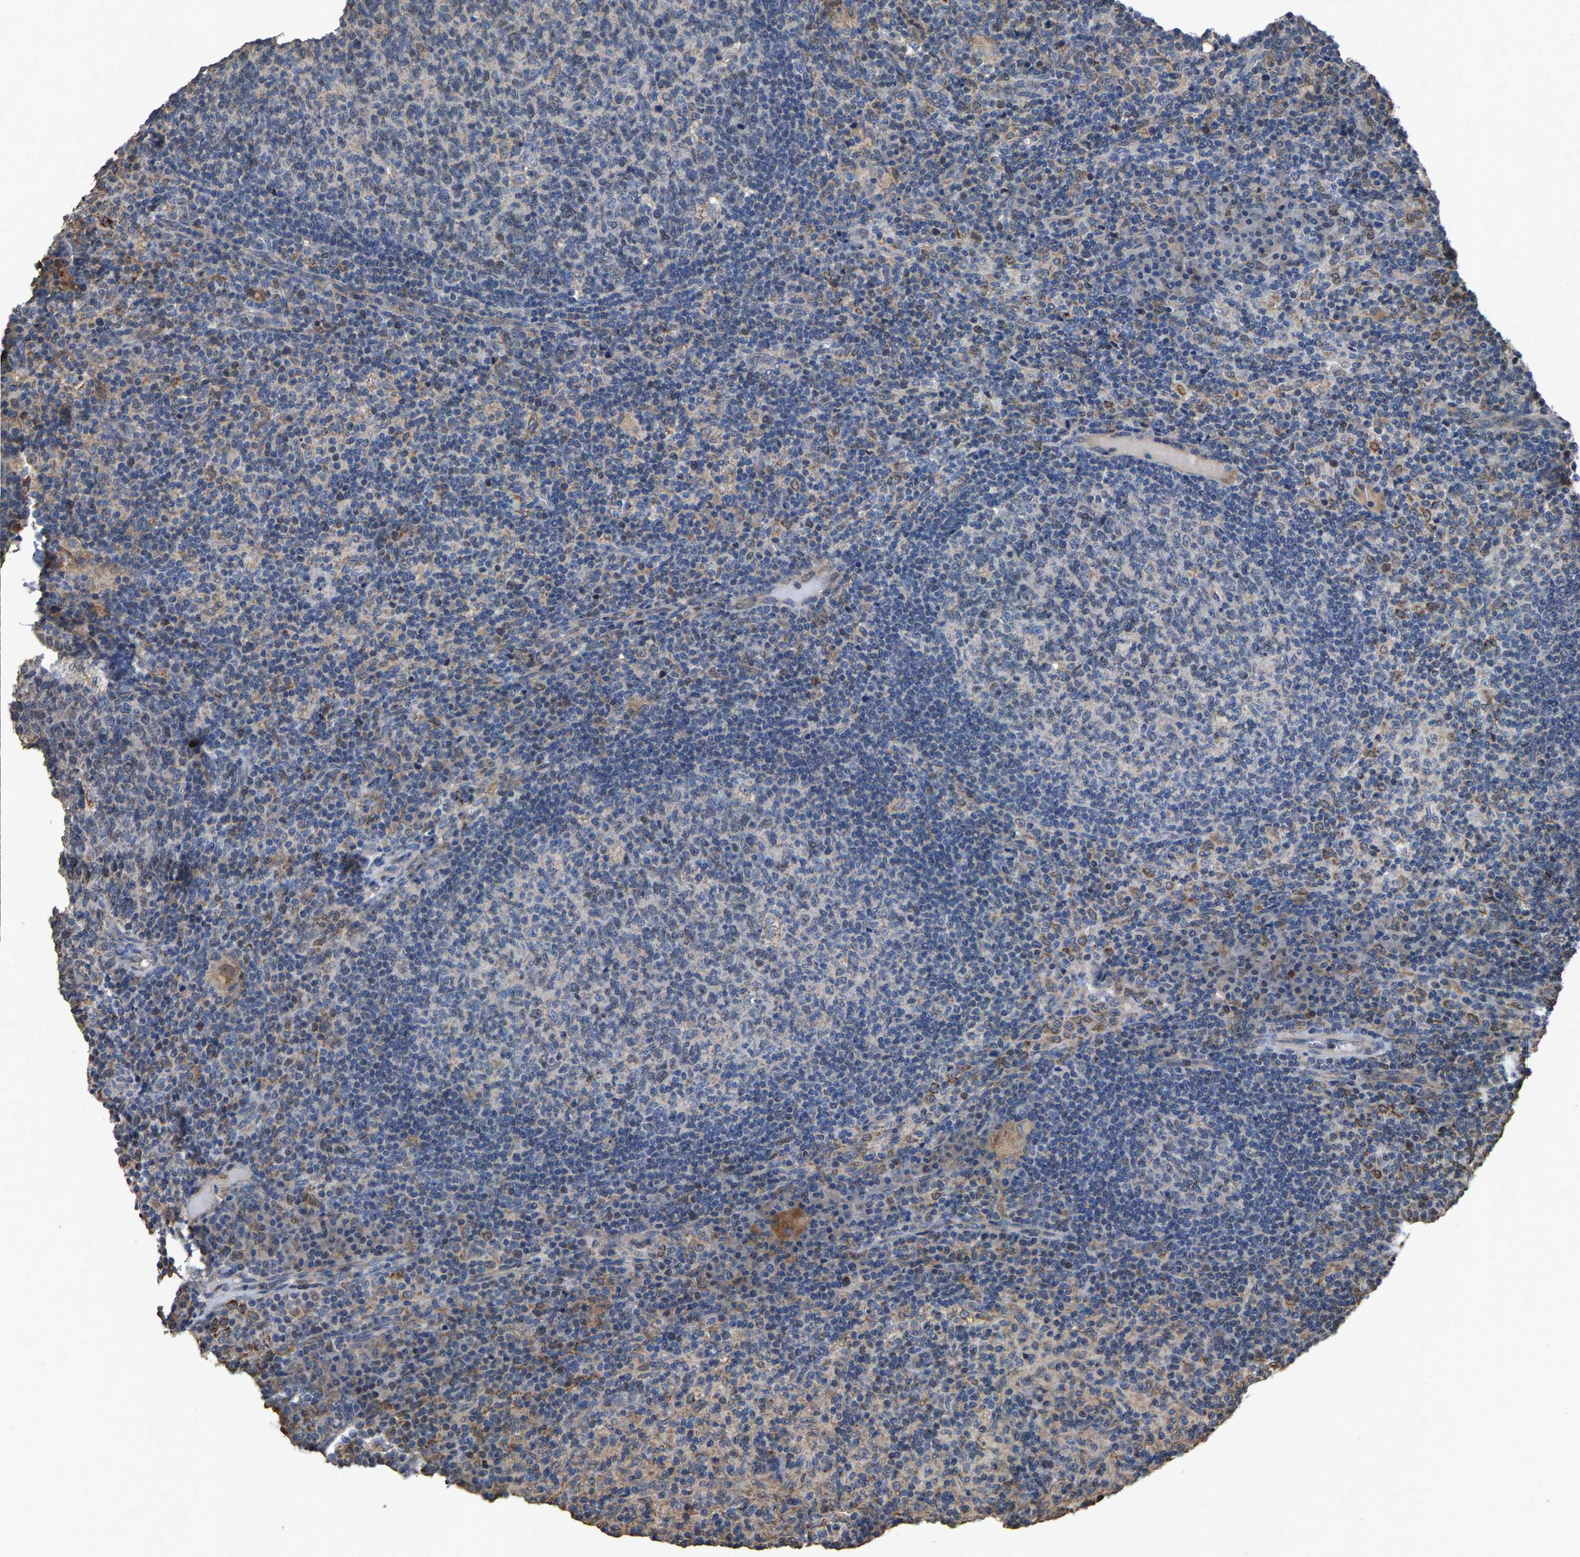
{"staining": {"intensity": "negative", "quantity": "none", "location": "none"}, "tissue": "lymph node", "cell_type": "Germinal center cells", "image_type": "normal", "snomed": [{"axis": "morphology", "description": "Normal tissue, NOS"}, {"axis": "morphology", "description": "Inflammation, NOS"}, {"axis": "topography", "description": "Lymph node"}], "caption": "Germinal center cells are negative for brown protein staining in unremarkable lymph node. The staining was performed using DAB to visualize the protein expression in brown, while the nuclei were stained in blue with hematoxylin (Magnification: 20x).", "gene": "TDRKH", "patient": {"sex": "male", "age": 55}}